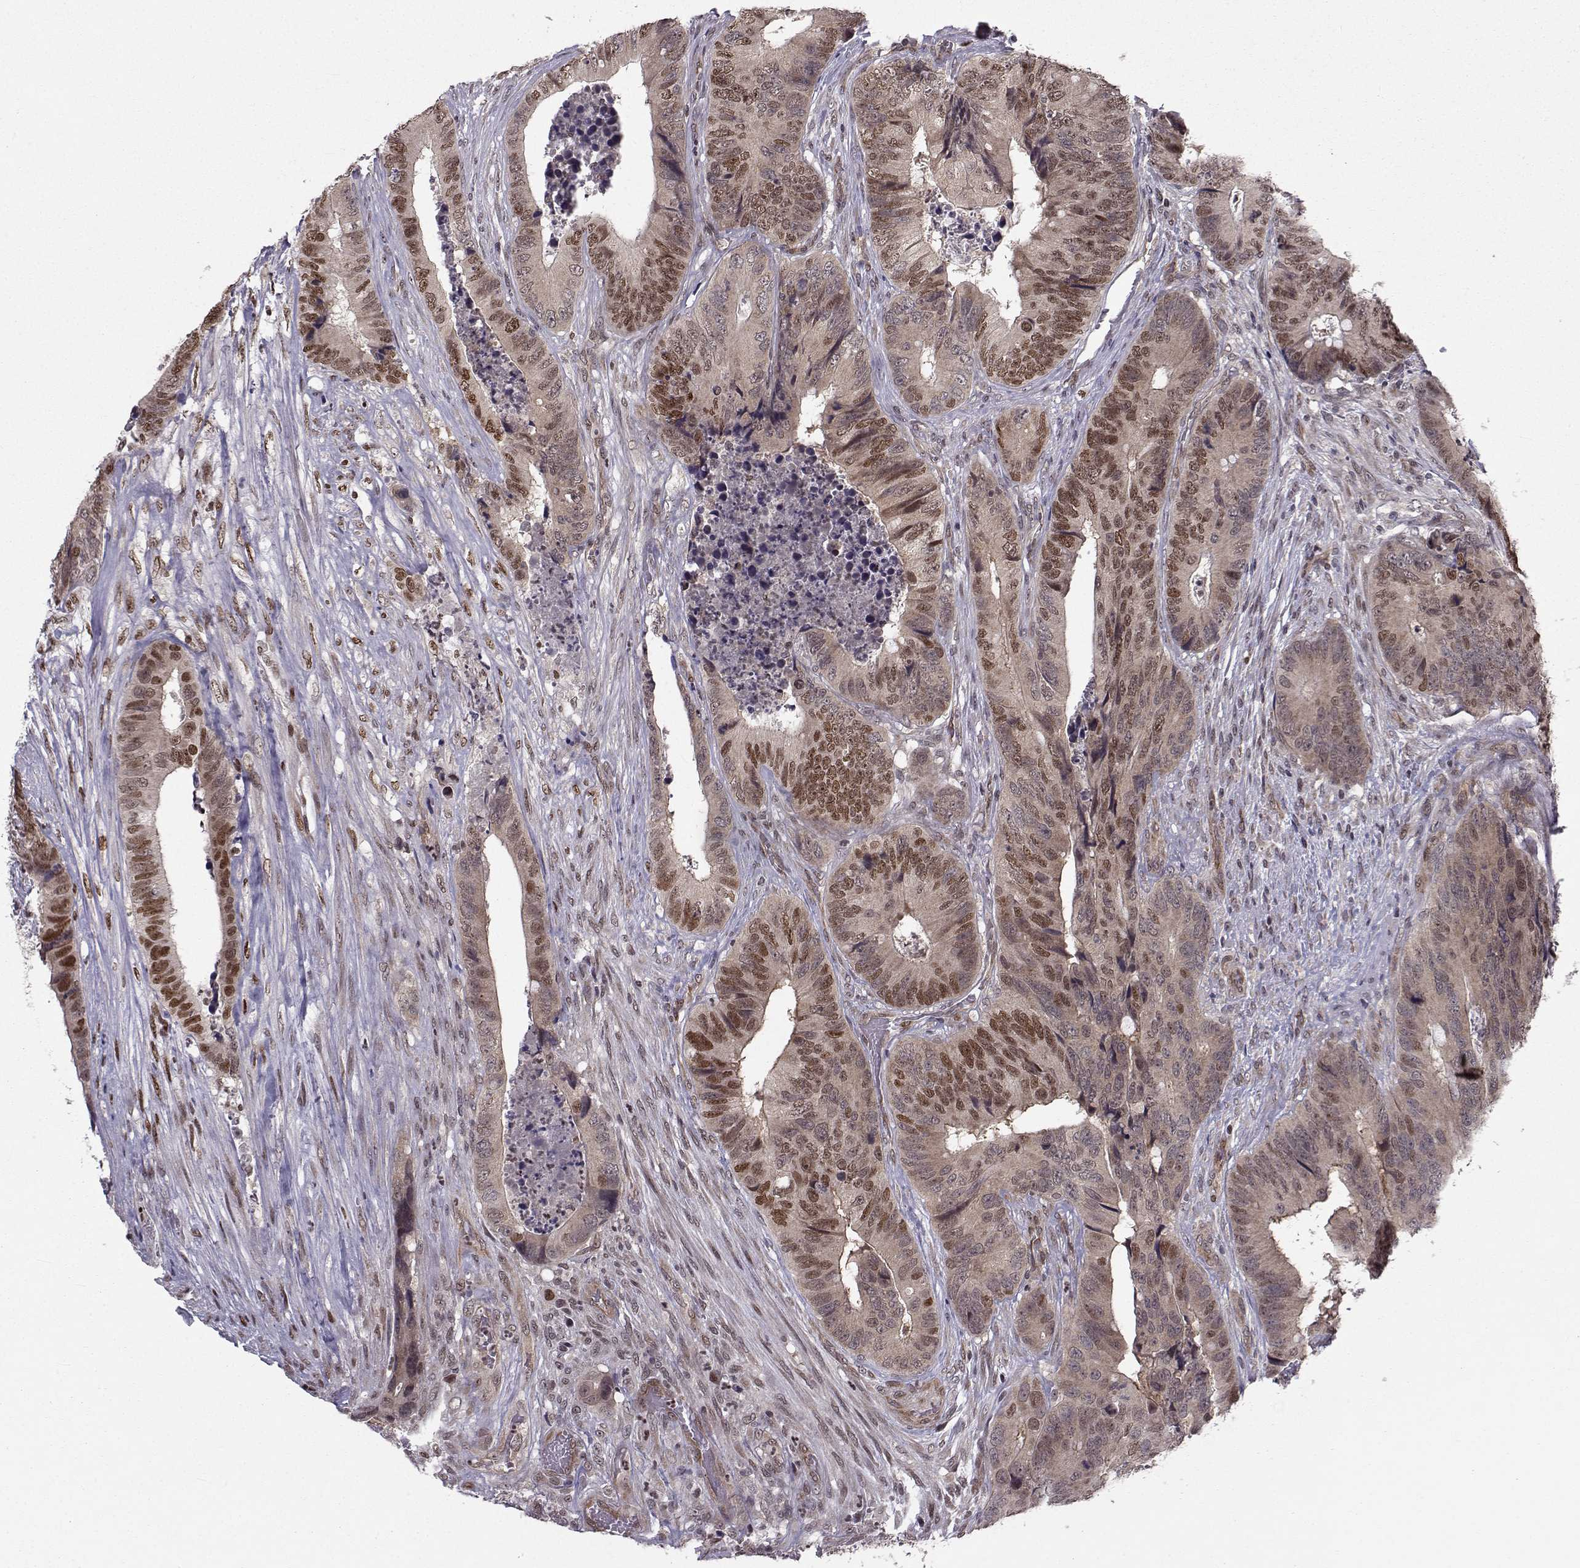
{"staining": {"intensity": "strong", "quantity": "25%-75%", "location": "nuclear"}, "tissue": "colorectal cancer", "cell_type": "Tumor cells", "image_type": "cancer", "snomed": [{"axis": "morphology", "description": "Adenocarcinoma, NOS"}, {"axis": "topography", "description": "Colon"}], "caption": "Colorectal adenocarcinoma tissue shows strong nuclear positivity in approximately 25%-75% of tumor cells (DAB (3,3'-diaminobenzidine) IHC with brightfield microscopy, high magnification).", "gene": "PKN2", "patient": {"sex": "male", "age": 84}}